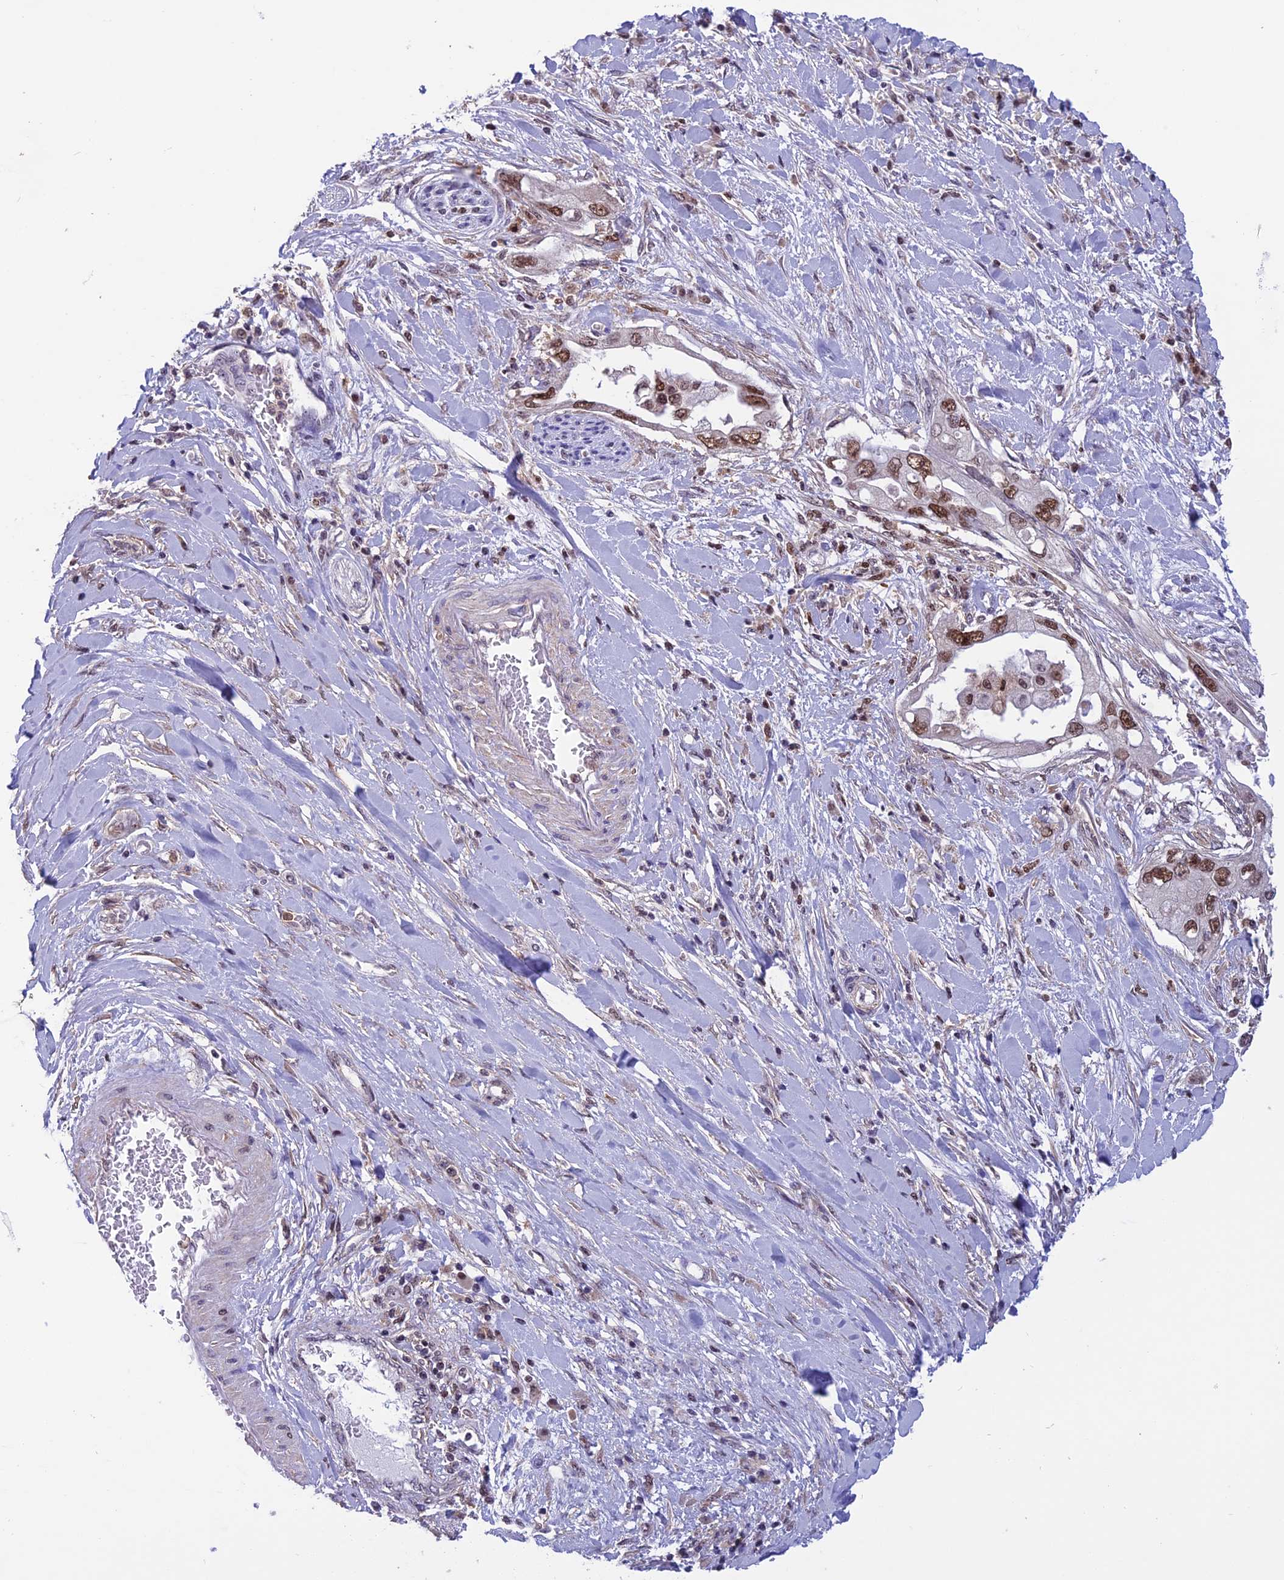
{"staining": {"intensity": "moderate", "quantity": ">75%", "location": "nuclear"}, "tissue": "pancreatic cancer", "cell_type": "Tumor cells", "image_type": "cancer", "snomed": [{"axis": "morphology", "description": "Inflammation, NOS"}, {"axis": "morphology", "description": "Adenocarcinoma, NOS"}, {"axis": "topography", "description": "Pancreas"}], "caption": "This histopathology image shows adenocarcinoma (pancreatic) stained with immunohistochemistry (IHC) to label a protein in brown. The nuclear of tumor cells show moderate positivity for the protein. Nuclei are counter-stained blue.", "gene": "MIS12", "patient": {"sex": "female", "age": 56}}